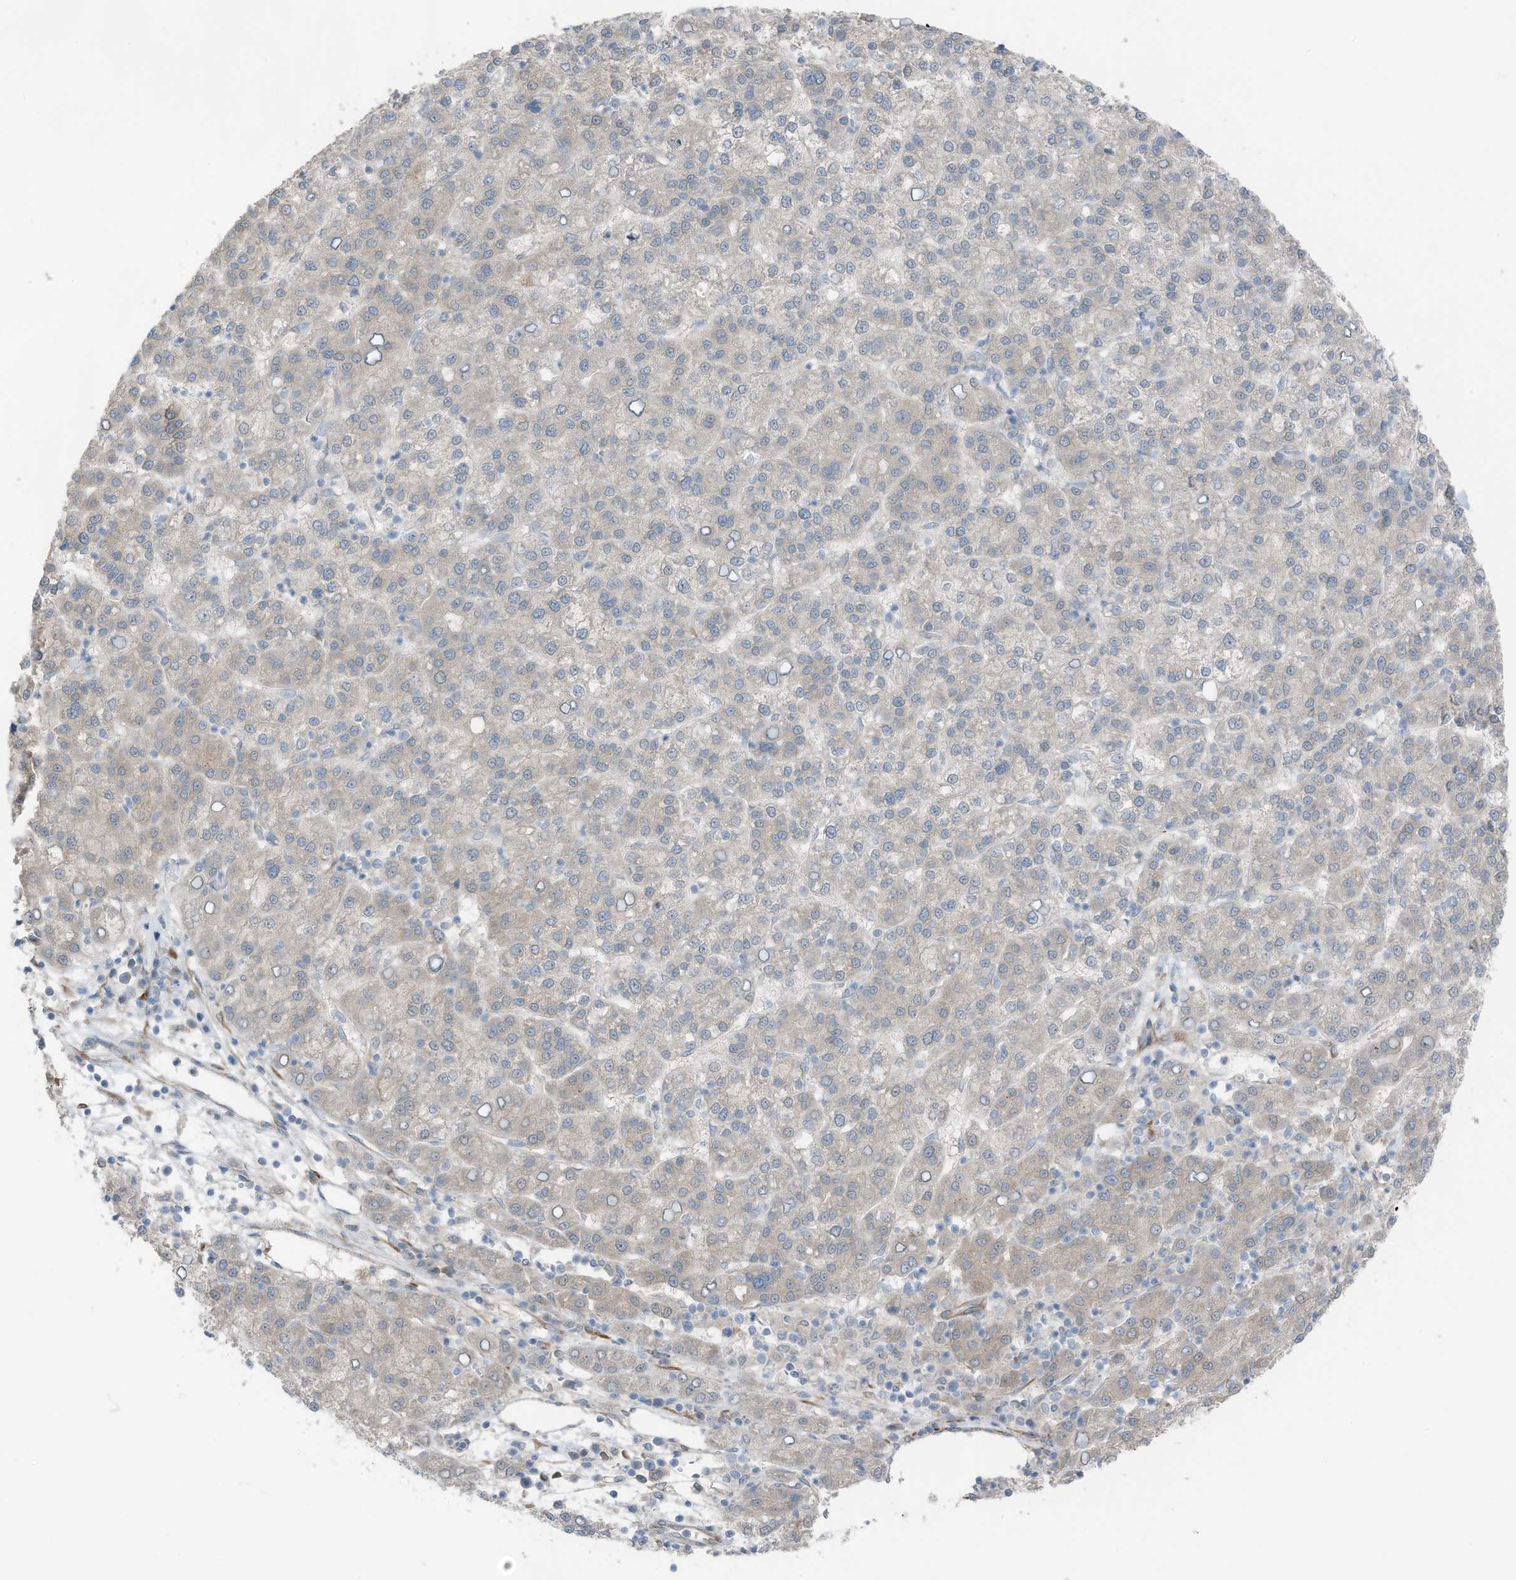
{"staining": {"intensity": "negative", "quantity": "none", "location": "none"}, "tissue": "liver cancer", "cell_type": "Tumor cells", "image_type": "cancer", "snomed": [{"axis": "morphology", "description": "Carcinoma, Hepatocellular, NOS"}, {"axis": "topography", "description": "Liver"}], "caption": "Liver cancer was stained to show a protein in brown. There is no significant positivity in tumor cells. Brightfield microscopy of IHC stained with DAB (brown) and hematoxylin (blue), captured at high magnification.", "gene": "ARHGEF33", "patient": {"sex": "female", "age": 58}}